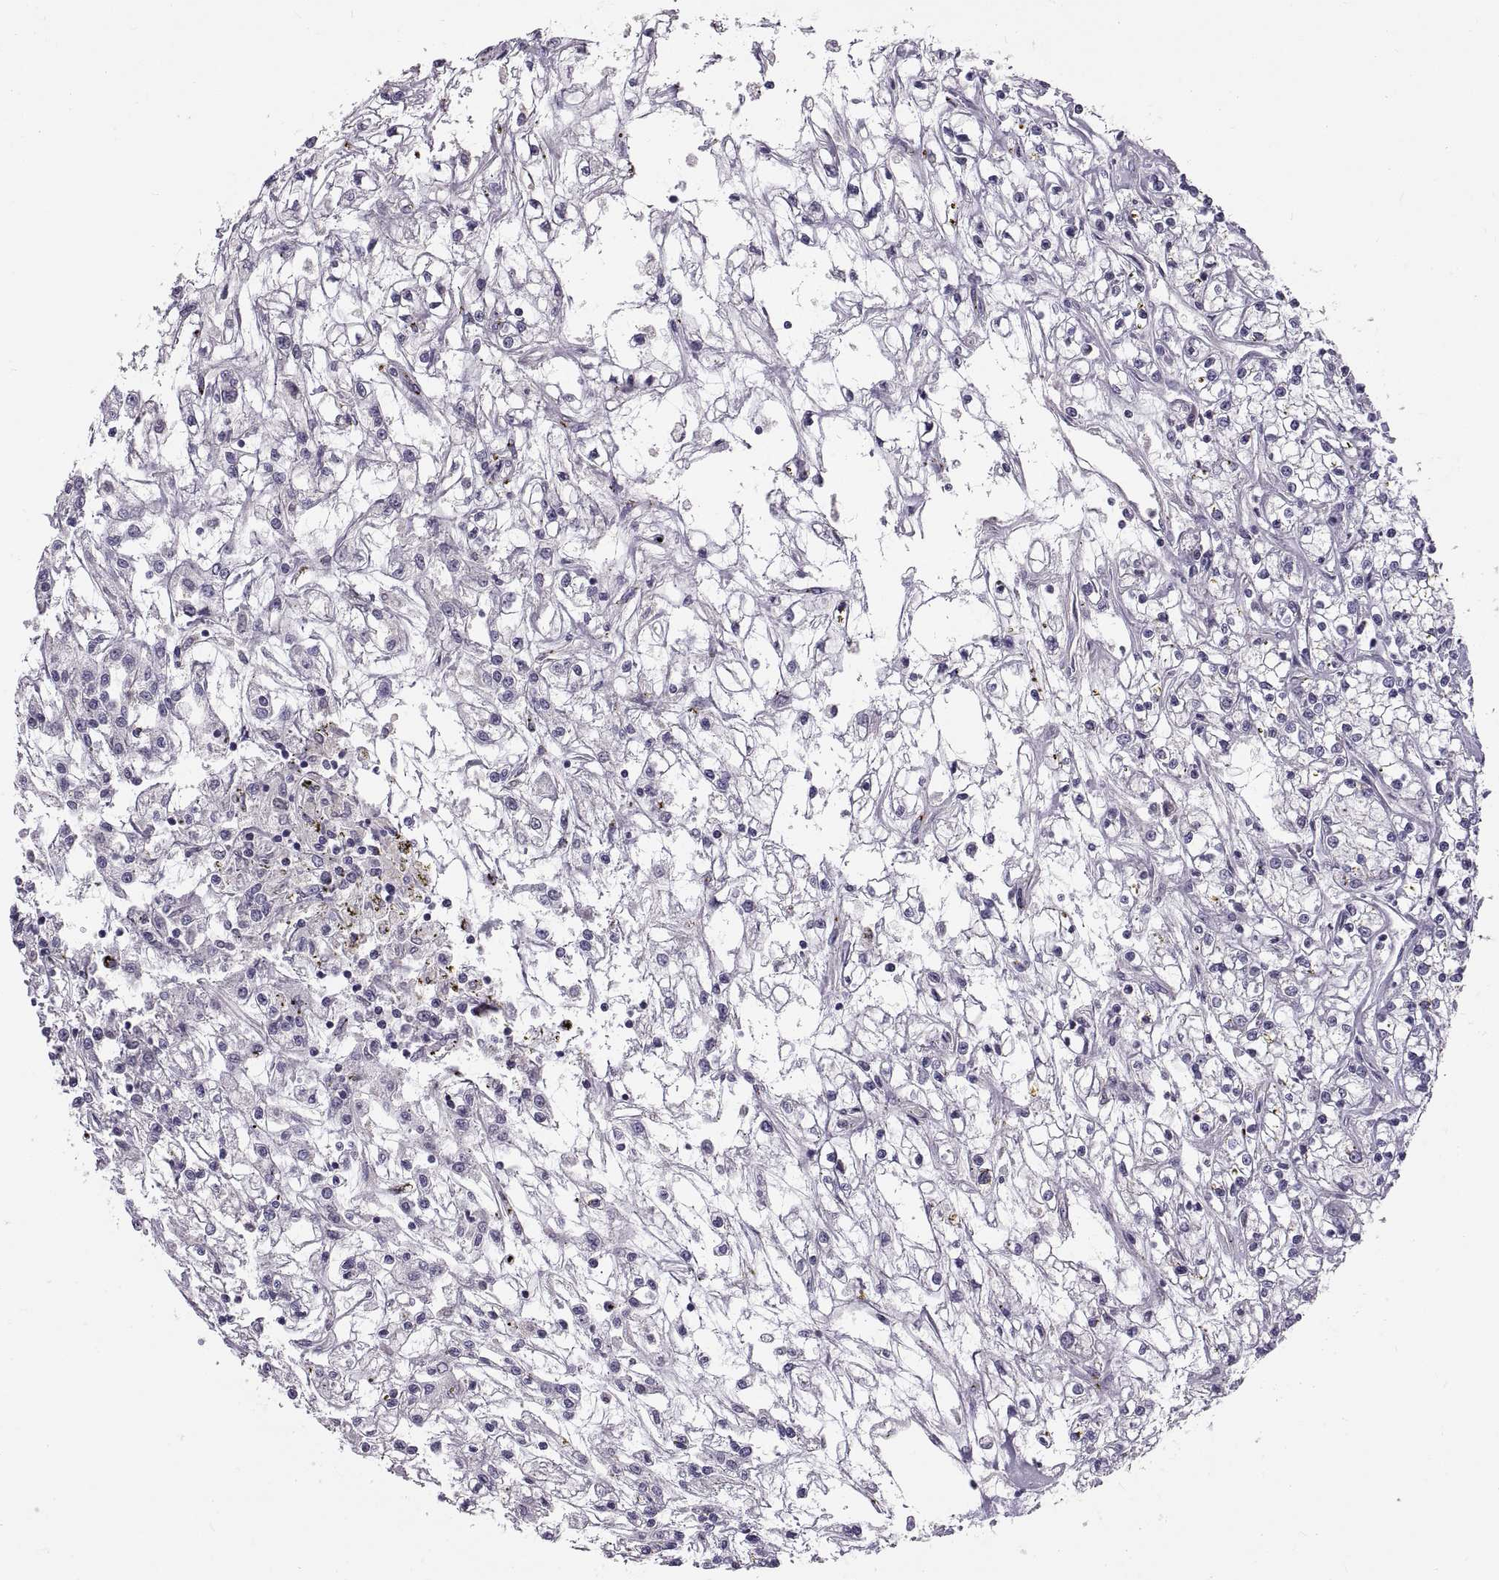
{"staining": {"intensity": "negative", "quantity": "none", "location": "none"}, "tissue": "renal cancer", "cell_type": "Tumor cells", "image_type": "cancer", "snomed": [{"axis": "morphology", "description": "Adenocarcinoma, NOS"}, {"axis": "topography", "description": "Kidney"}], "caption": "Immunohistochemistry (IHC) photomicrograph of renal cancer (adenocarcinoma) stained for a protein (brown), which exhibits no expression in tumor cells.", "gene": "WFDC8", "patient": {"sex": "female", "age": 59}}